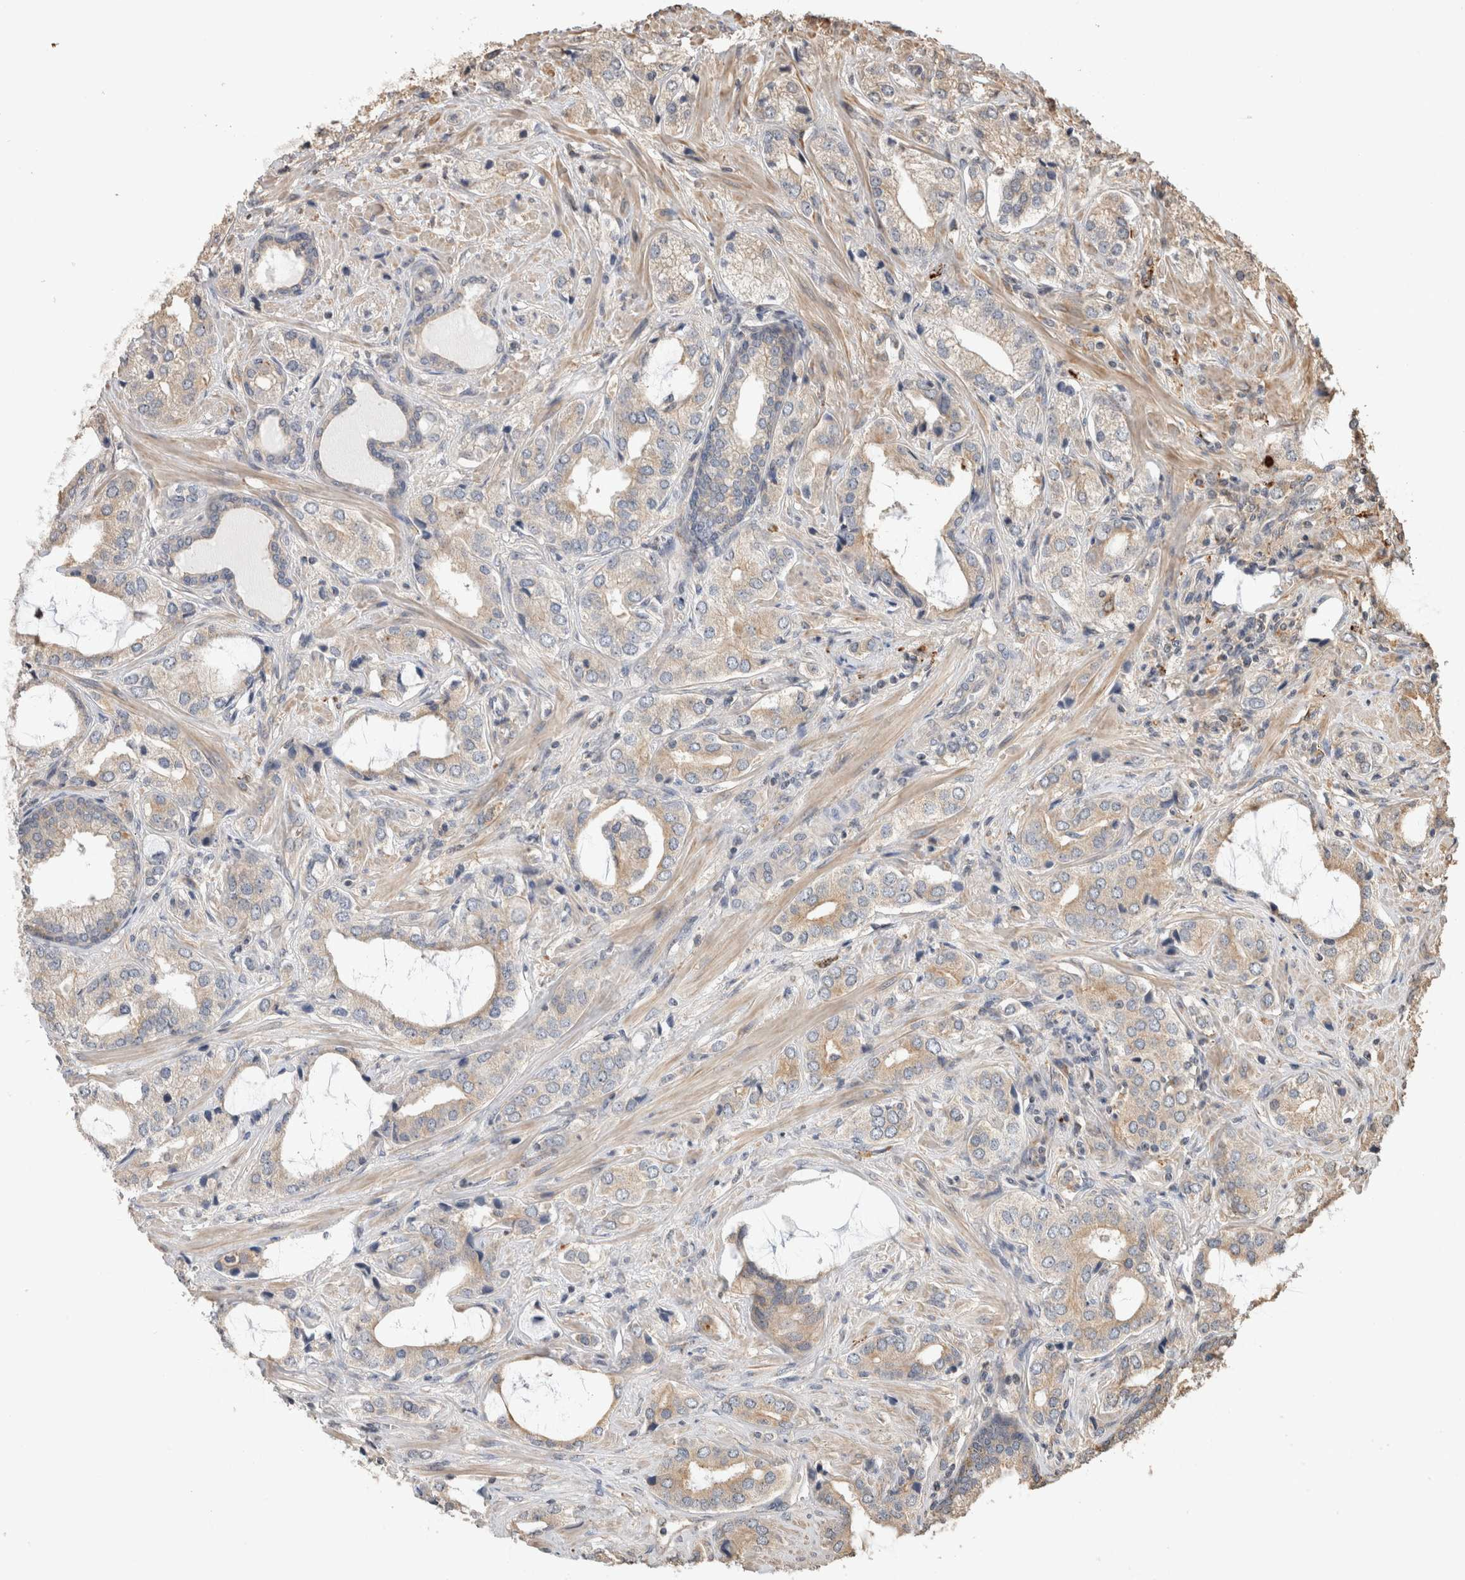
{"staining": {"intensity": "weak", "quantity": "<25%", "location": "cytoplasmic/membranous"}, "tissue": "prostate cancer", "cell_type": "Tumor cells", "image_type": "cancer", "snomed": [{"axis": "morphology", "description": "Adenocarcinoma, High grade"}, {"axis": "topography", "description": "Prostate"}], "caption": "A photomicrograph of human prostate adenocarcinoma (high-grade) is negative for staining in tumor cells.", "gene": "CLIP1", "patient": {"sex": "male", "age": 66}}